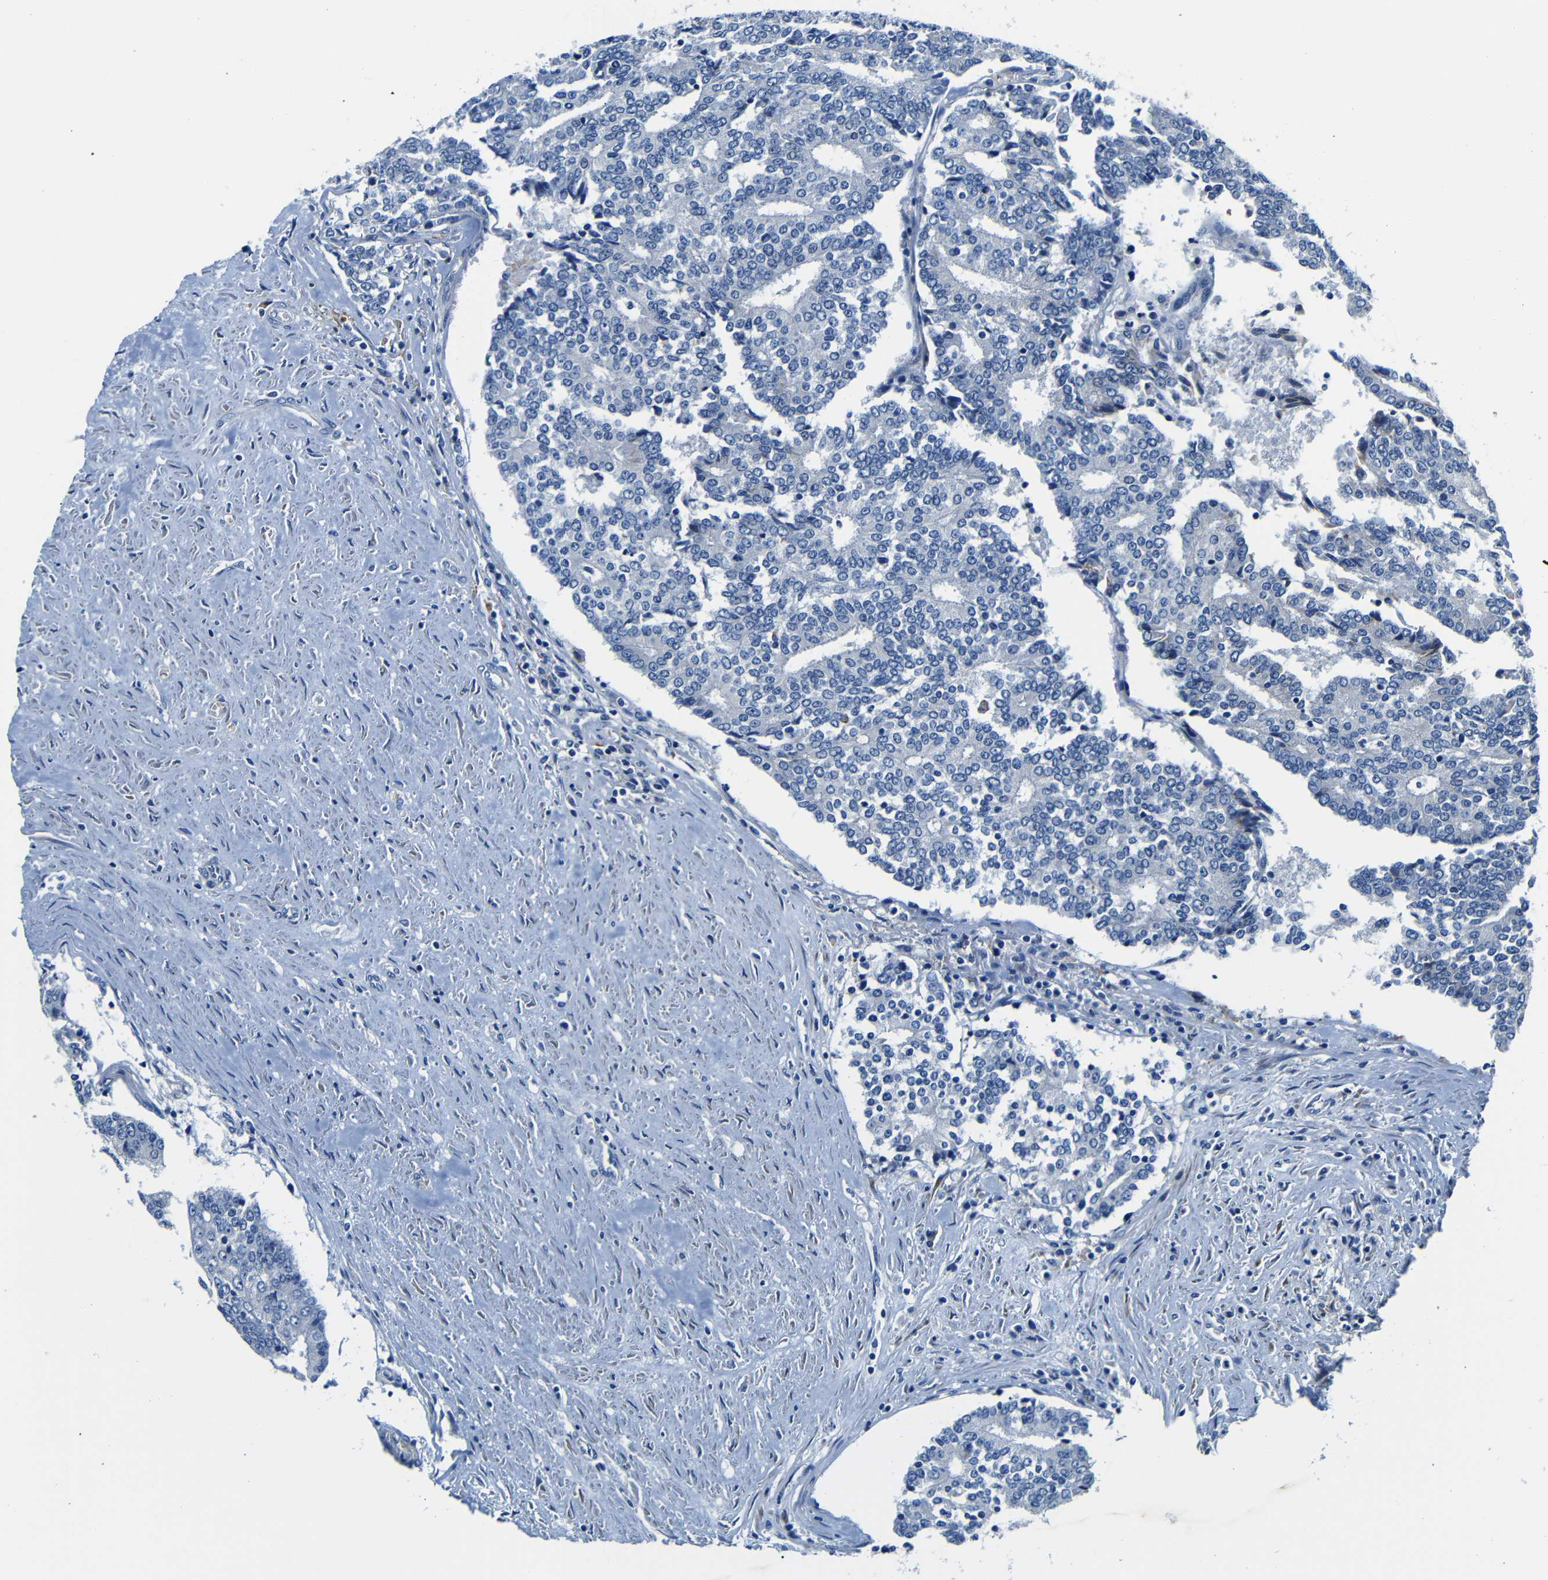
{"staining": {"intensity": "negative", "quantity": "none", "location": "none"}, "tissue": "prostate cancer", "cell_type": "Tumor cells", "image_type": "cancer", "snomed": [{"axis": "morphology", "description": "Normal tissue, NOS"}, {"axis": "morphology", "description": "Adenocarcinoma, High grade"}, {"axis": "topography", "description": "Prostate"}, {"axis": "topography", "description": "Seminal veicle"}], "caption": "IHC histopathology image of neoplastic tissue: prostate high-grade adenocarcinoma stained with DAB (3,3'-diaminobenzidine) shows no significant protein expression in tumor cells. (DAB (3,3'-diaminobenzidine) immunohistochemistry (IHC) with hematoxylin counter stain).", "gene": "TNFAIP1", "patient": {"sex": "male", "age": 55}}